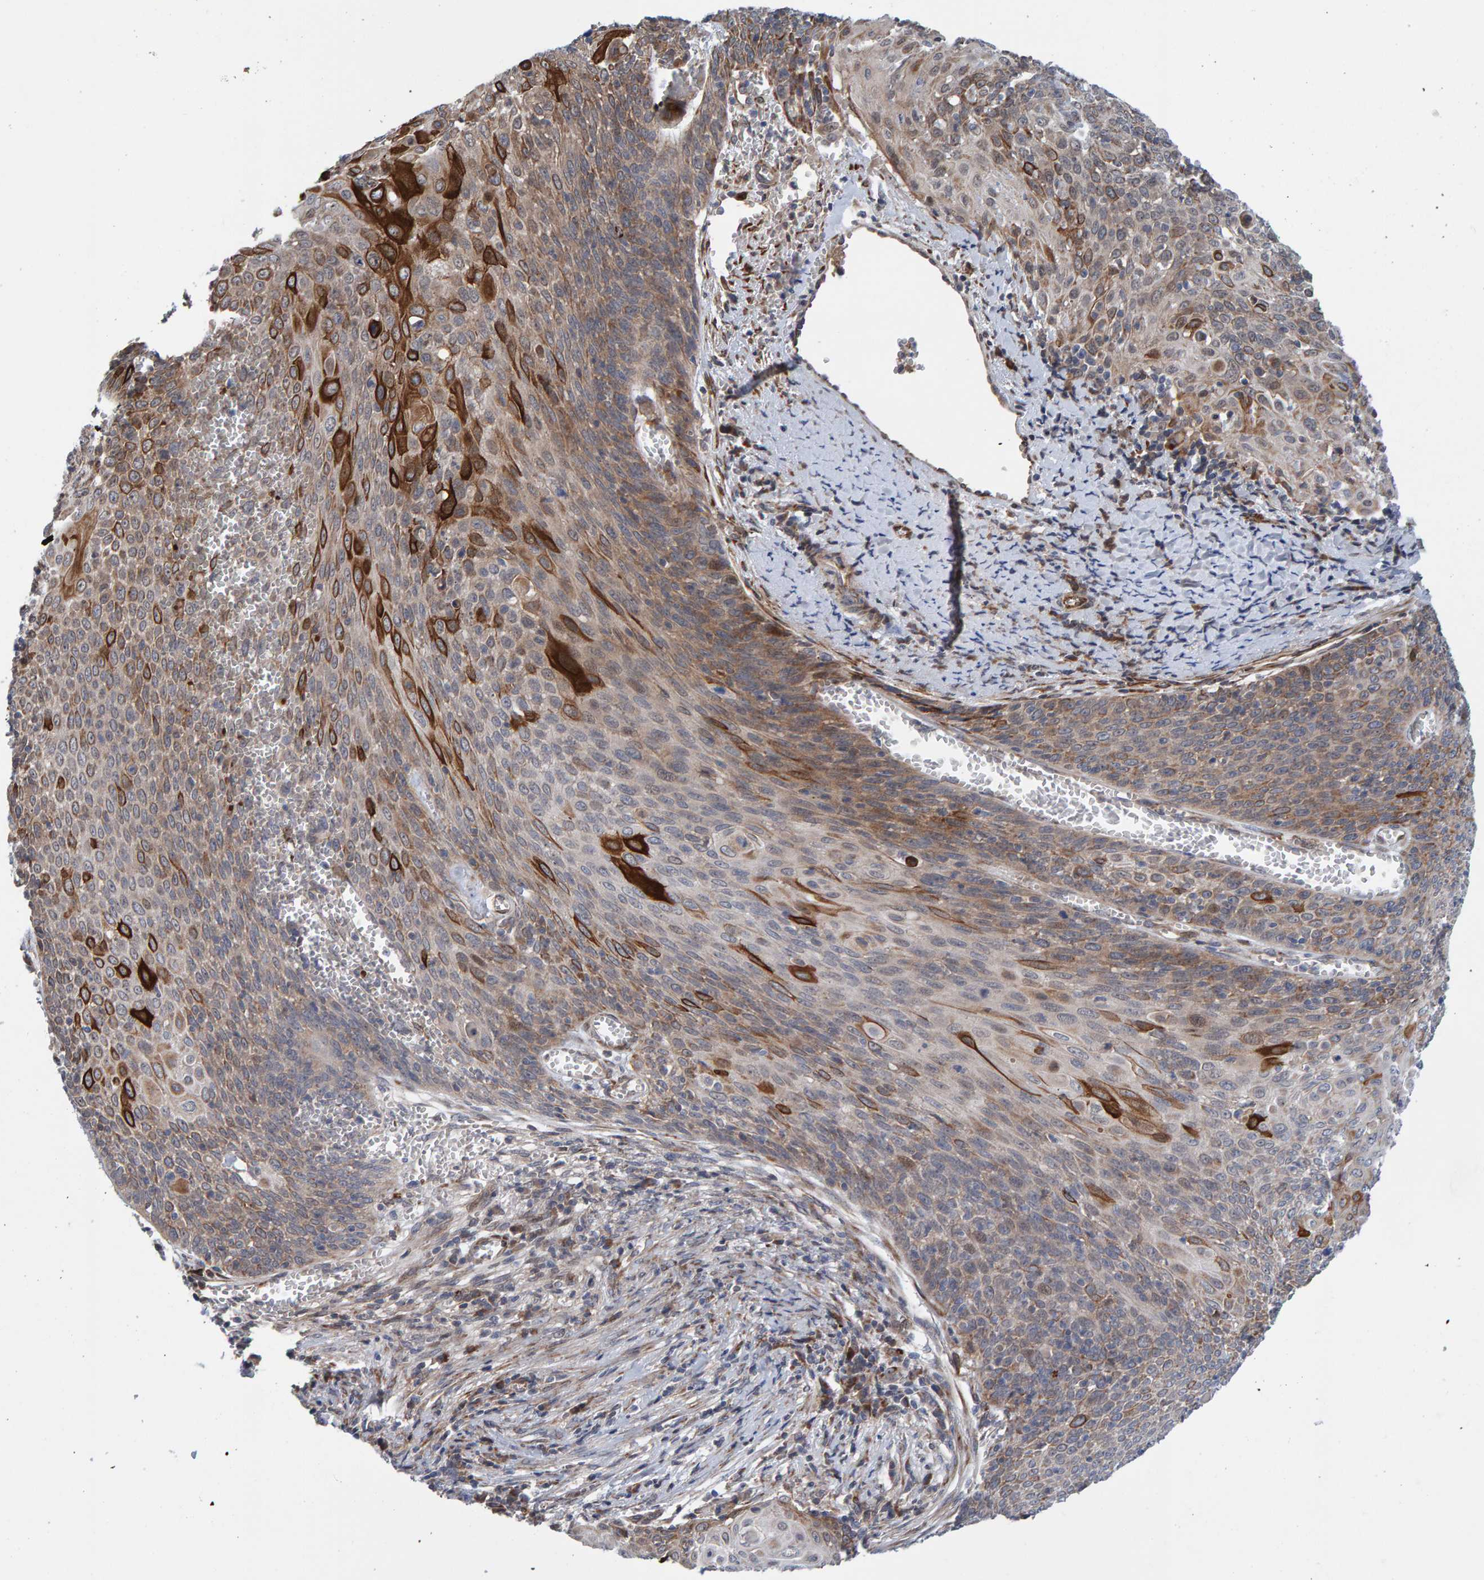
{"staining": {"intensity": "strong", "quantity": "<25%", "location": "cytoplasmic/membranous"}, "tissue": "cervical cancer", "cell_type": "Tumor cells", "image_type": "cancer", "snomed": [{"axis": "morphology", "description": "Squamous cell carcinoma, NOS"}, {"axis": "topography", "description": "Cervix"}], "caption": "Human cervical squamous cell carcinoma stained with a brown dye demonstrates strong cytoplasmic/membranous positive staining in approximately <25% of tumor cells.", "gene": "MFSD6L", "patient": {"sex": "female", "age": 39}}